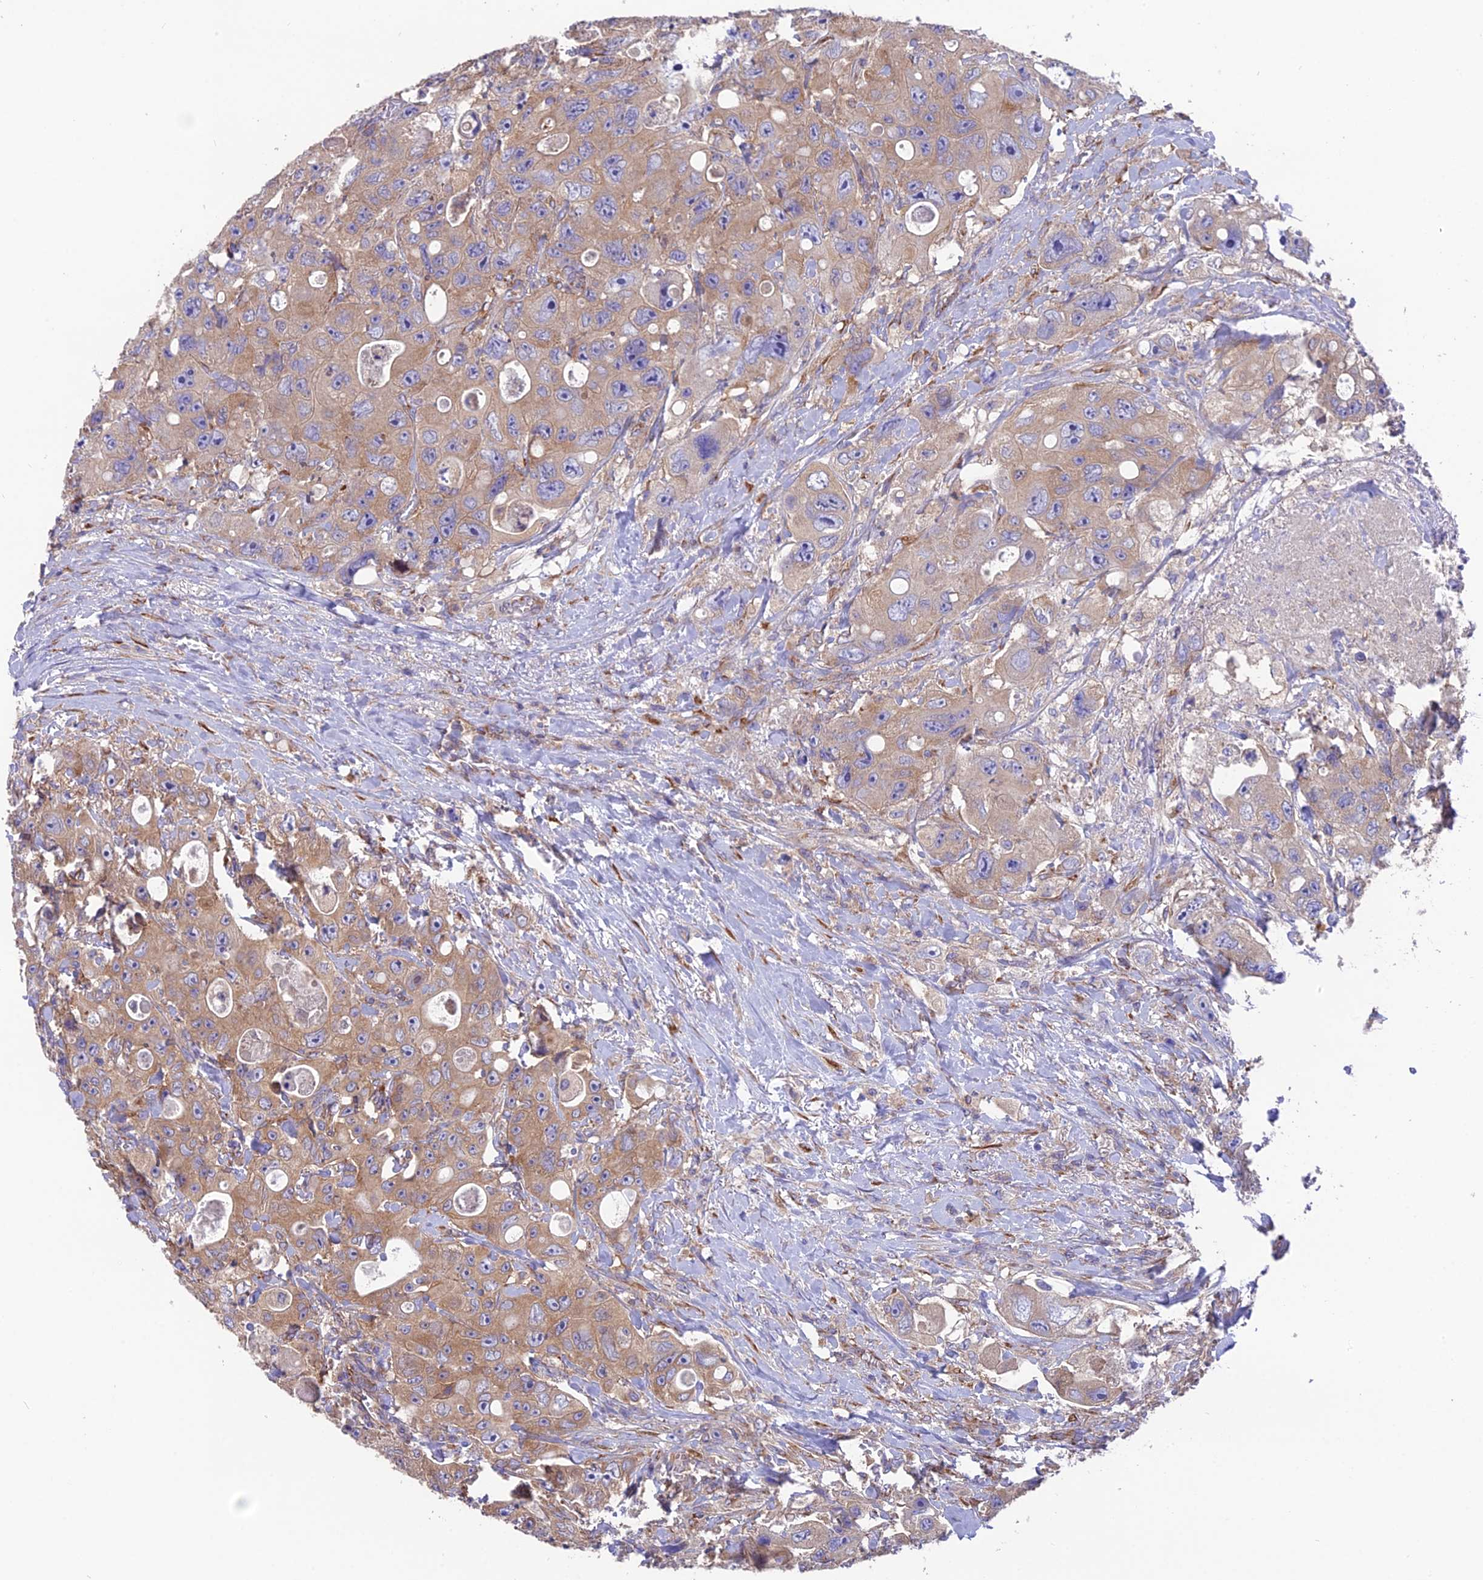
{"staining": {"intensity": "moderate", "quantity": ">75%", "location": "cytoplasmic/membranous"}, "tissue": "colorectal cancer", "cell_type": "Tumor cells", "image_type": "cancer", "snomed": [{"axis": "morphology", "description": "Adenocarcinoma, NOS"}, {"axis": "topography", "description": "Colon"}], "caption": "Immunohistochemistry (IHC) staining of colorectal adenocarcinoma, which exhibits medium levels of moderate cytoplasmic/membranous staining in approximately >75% of tumor cells indicating moderate cytoplasmic/membranous protein staining. The staining was performed using DAB (3,3'-diaminobenzidine) (brown) for protein detection and nuclei were counterstained in hematoxylin (blue).", "gene": "BLOC1S4", "patient": {"sex": "female", "age": 46}}